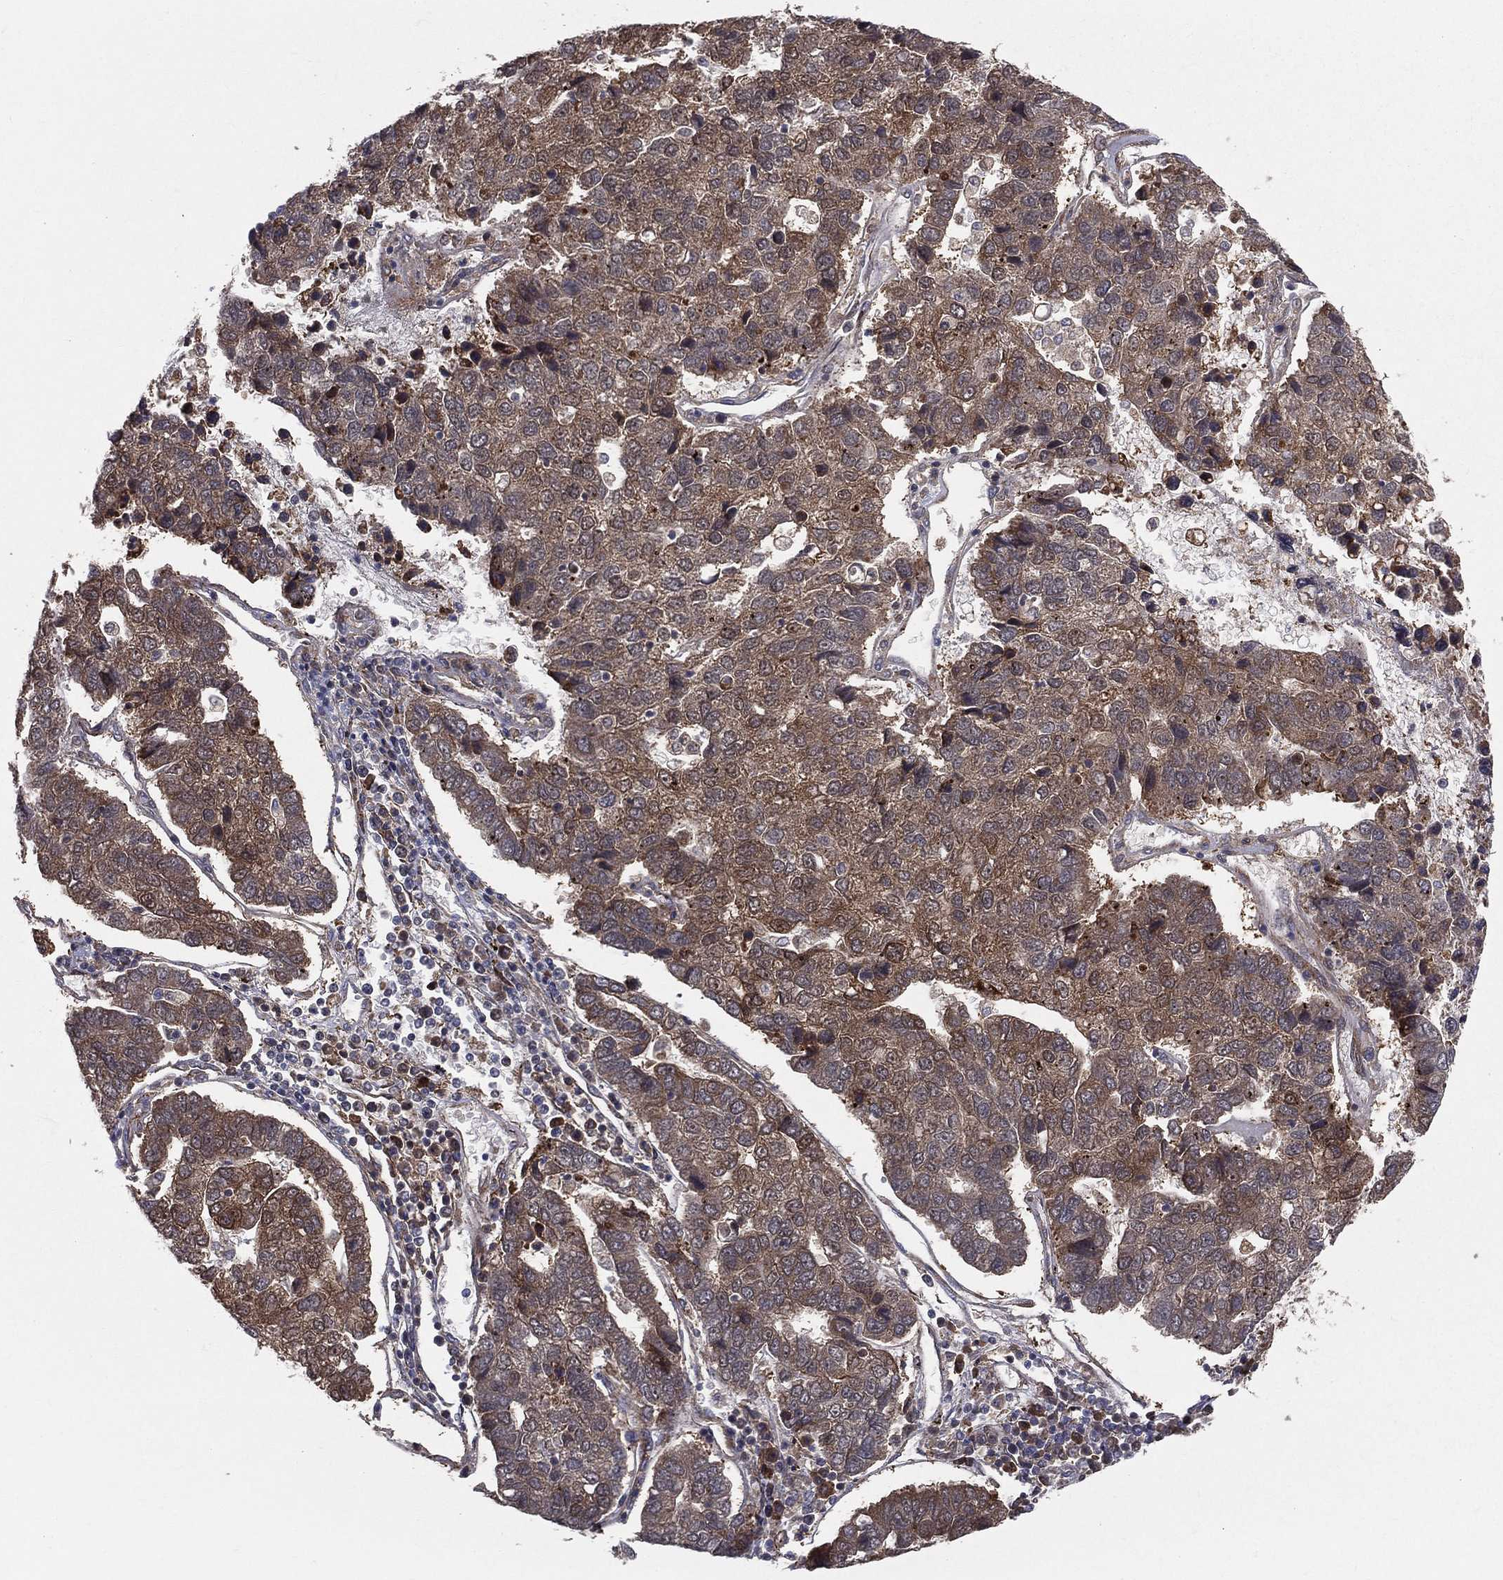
{"staining": {"intensity": "strong", "quantity": ">75%", "location": "cytoplasmic/membranous"}, "tissue": "pancreatic cancer", "cell_type": "Tumor cells", "image_type": "cancer", "snomed": [{"axis": "morphology", "description": "Adenocarcinoma, NOS"}, {"axis": "topography", "description": "Pancreas"}], "caption": "A high-resolution micrograph shows immunohistochemistry (IHC) staining of pancreatic adenocarcinoma, which demonstrates strong cytoplasmic/membranous expression in about >75% of tumor cells. (IHC, brightfield microscopy, high magnification).", "gene": "MIX23", "patient": {"sex": "female", "age": 61}}